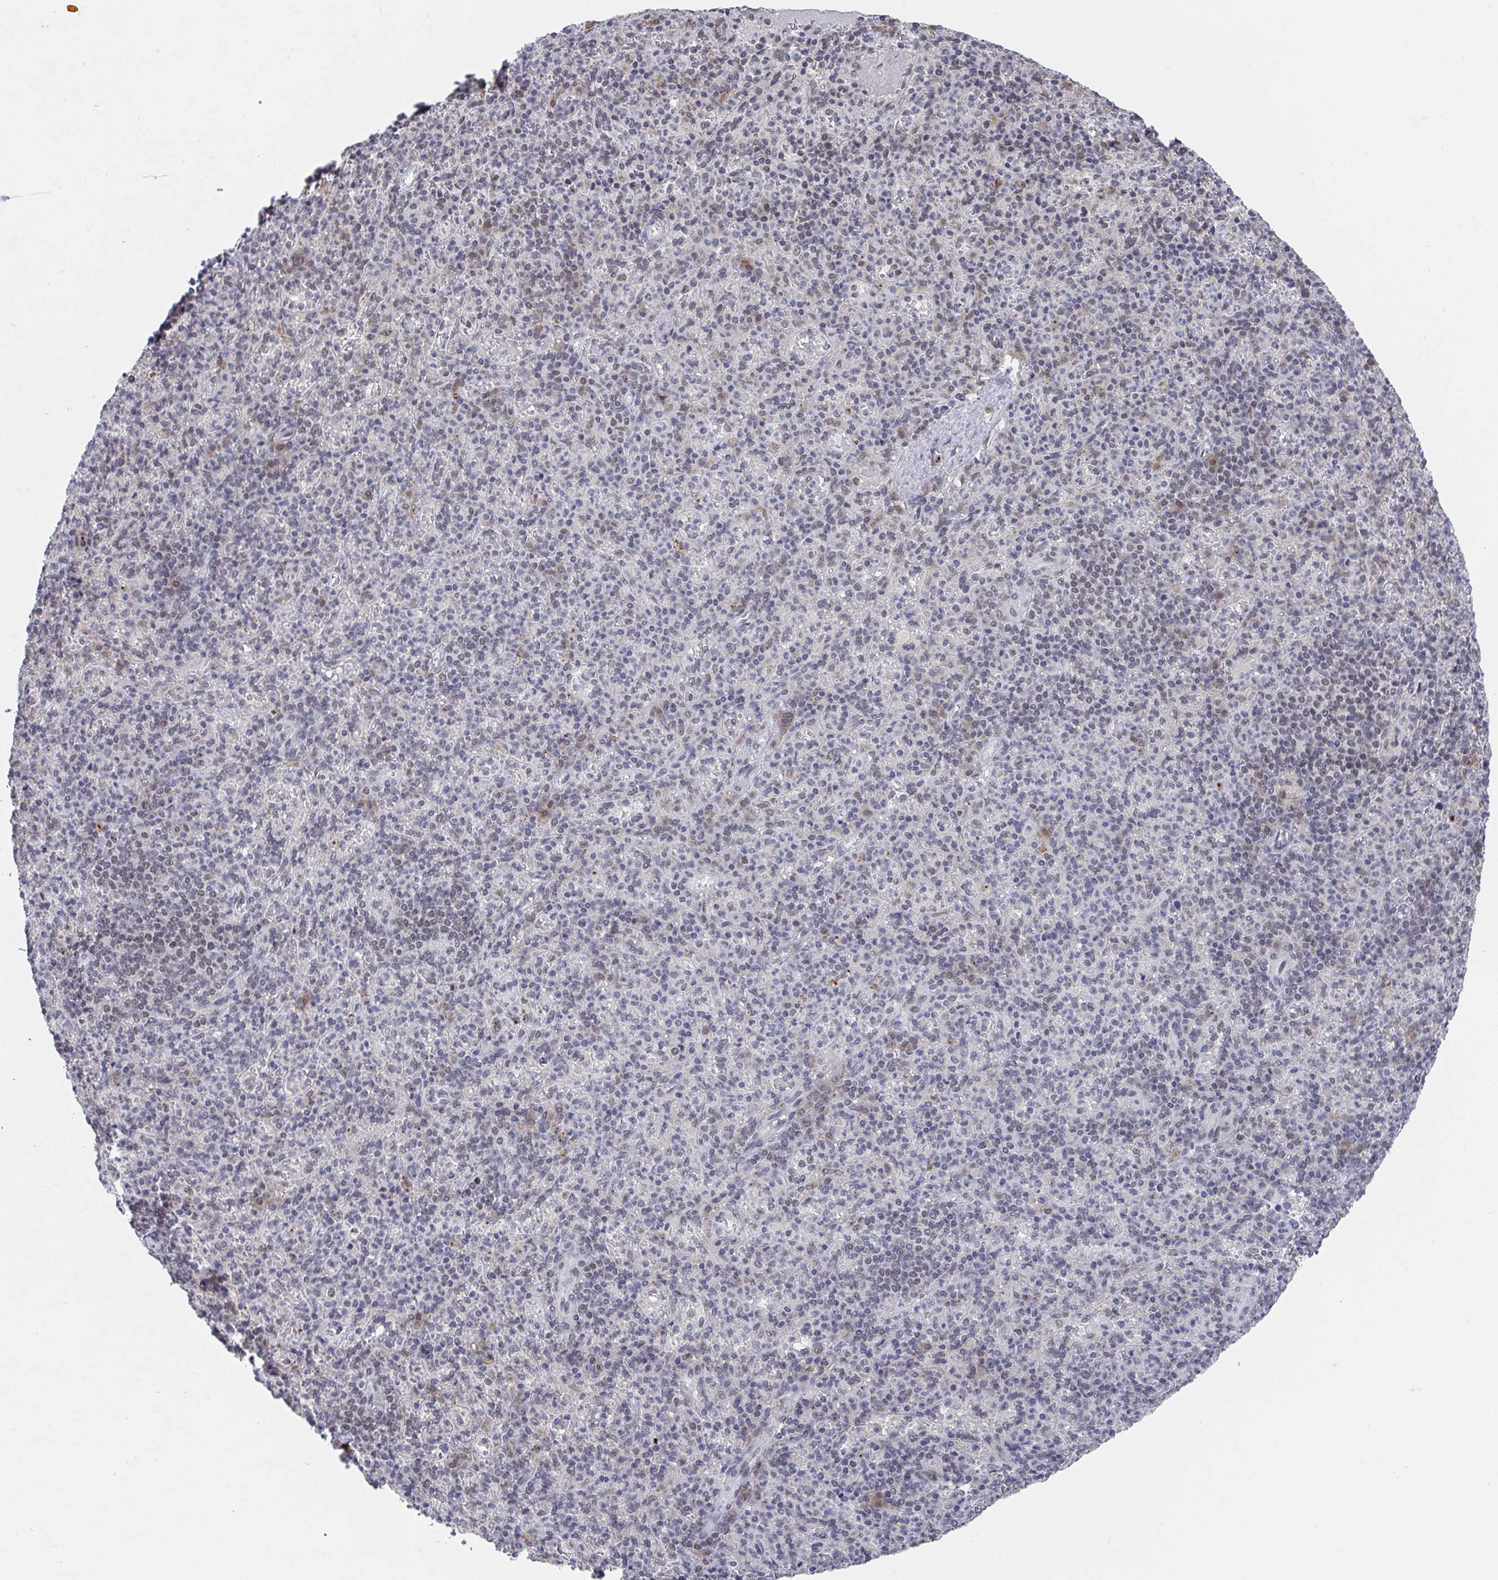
{"staining": {"intensity": "weak", "quantity": "25%-75%", "location": "nuclear"}, "tissue": "spleen", "cell_type": "Cells in red pulp", "image_type": "normal", "snomed": [{"axis": "morphology", "description": "Normal tissue, NOS"}, {"axis": "topography", "description": "Spleen"}], "caption": "Human spleen stained with a brown dye shows weak nuclear positive positivity in about 25%-75% of cells in red pulp.", "gene": "JMJD1C", "patient": {"sex": "female", "age": 74}}